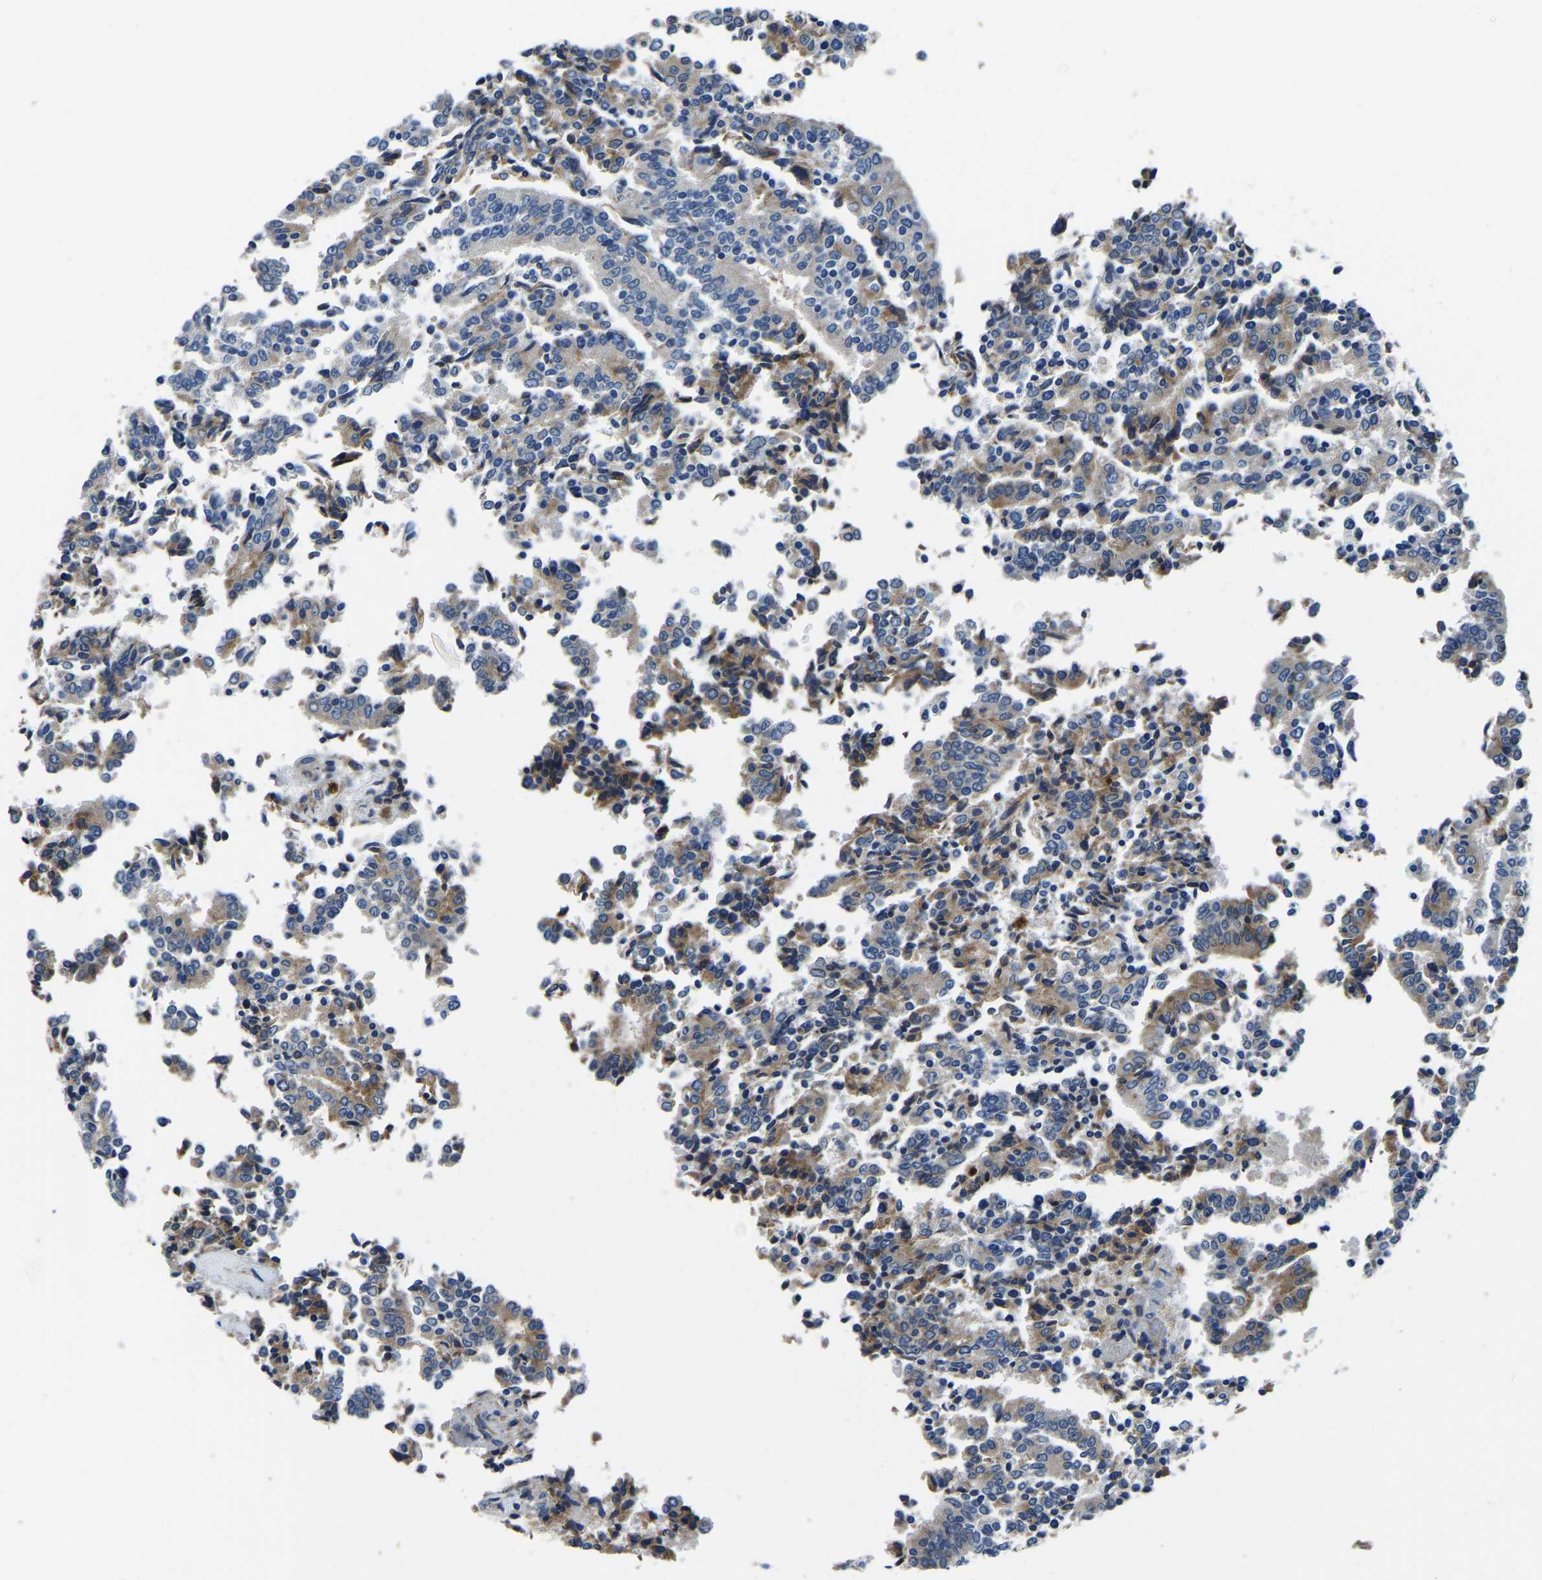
{"staining": {"intensity": "moderate", "quantity": "<25%", "location": "cytoplasmic/membranous"}, "tissue": "prostate cancer", "cell_type": "Tumor cells", "image_type": "cancer", "snomed": [{"axis": "morphology", "description": "Normal tissue, NOS"}, {"axis": "morphology", "description": "Adenocarcinoma, High grade"}, {"axis": "topography", "description": "Prostate"}, {"axis": "topography", "description": "Seminal veicle"}], "caption": "The photomicrograph displays immunohistochemical staining of prostate adenocarcinoma (high-grade). There is moderate cytoplasmic/membranous staining is present in approximately <25% of tumor cells. (DAB IHC, brown staining for protein, blue staining for nuclei).", "gene": "LIAS", "patient": {"sex": "male", "age": 55}}